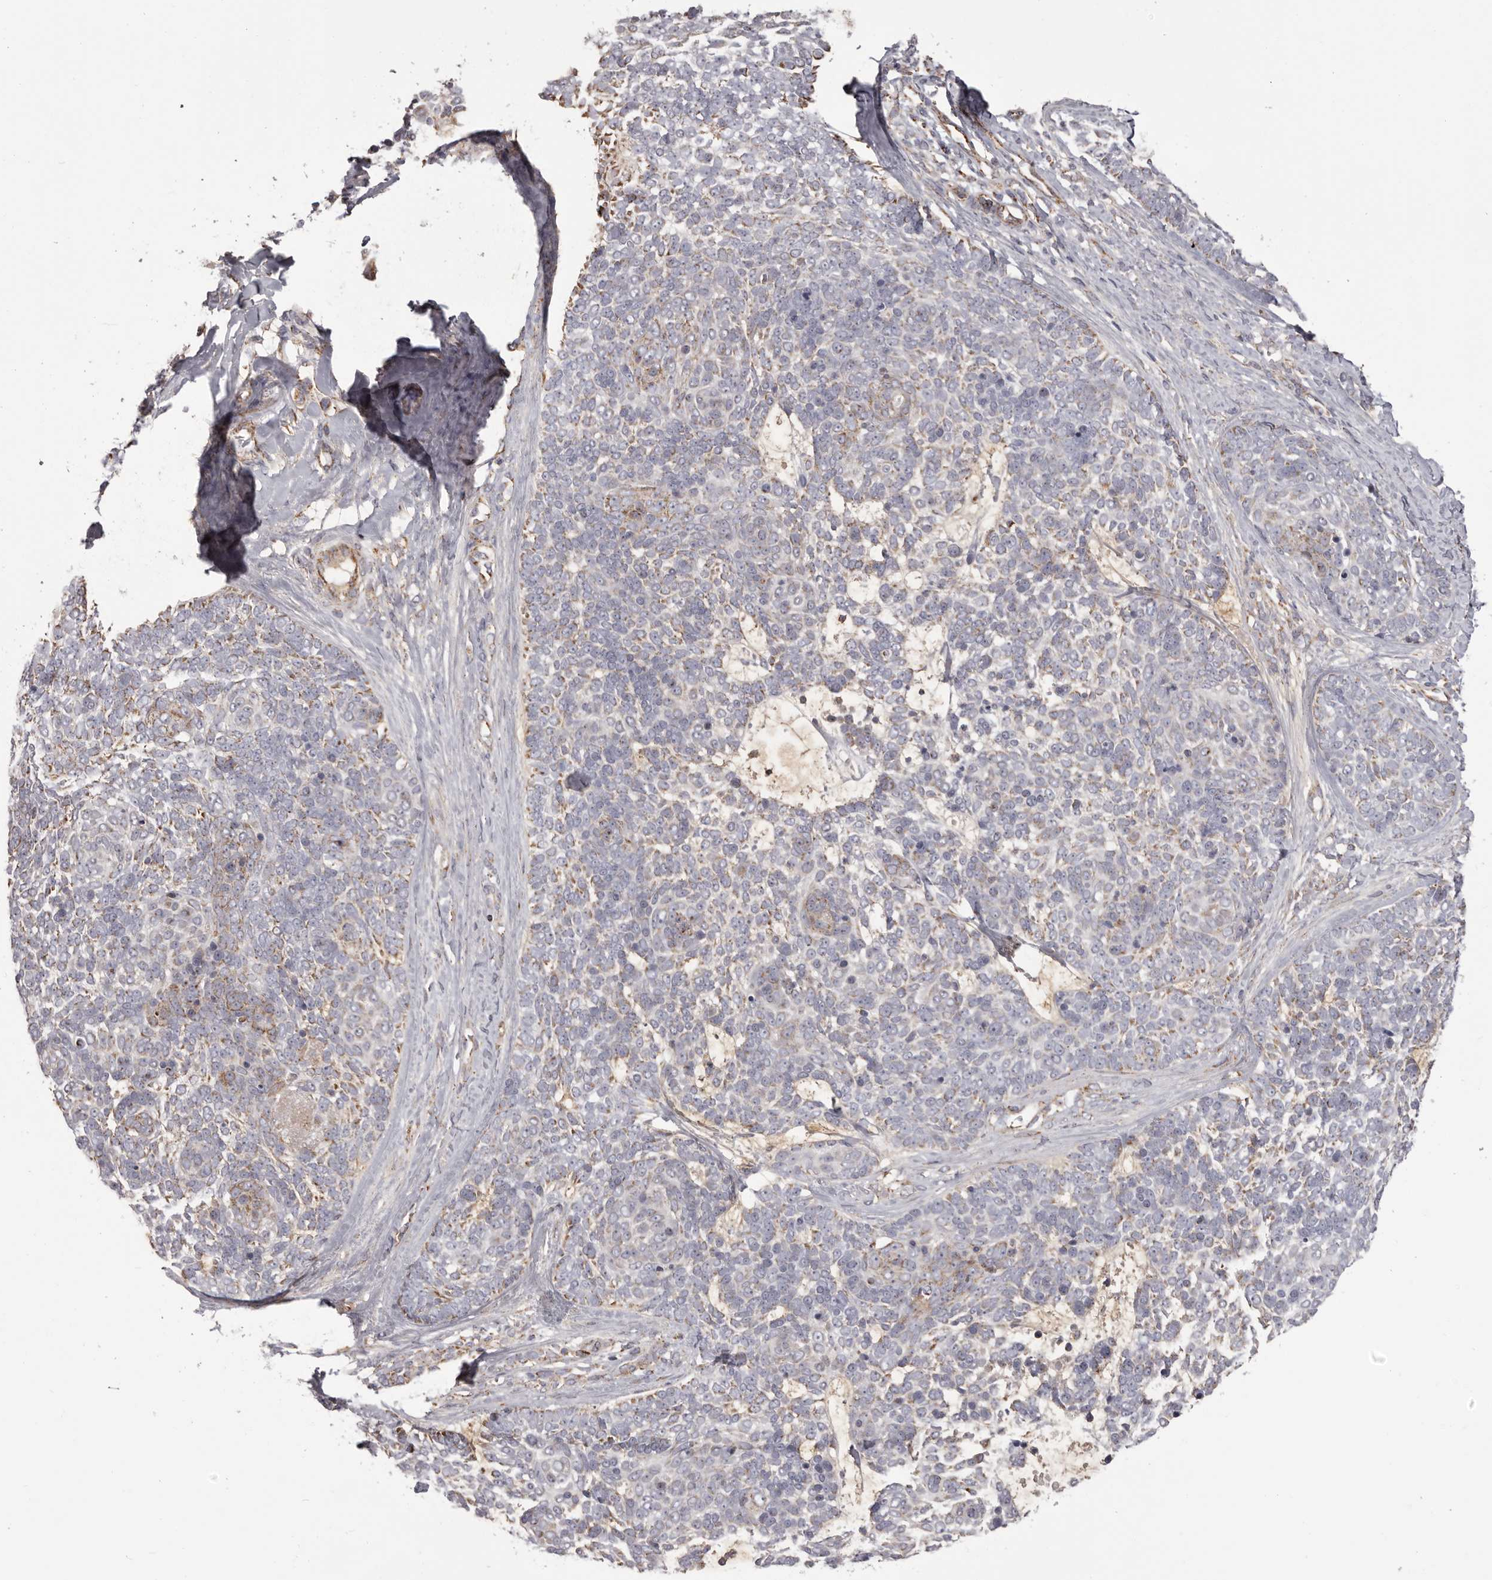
{"staining": {"intensity": "weak", "quantity": "<25%", "location": "cytoplasmic/membranous"}, "tissue": "skin cancer", "cell_type": "Tumor cells", "image_type": "cancer", "snomed": [{"axis": "morphology", "description": "Basal cell carcinoma"}, {"axis": "topography", "description": "Skin"}], "caption": "Immunohistochemistry (IHC) histopathology image of basal cell carcinoma (skin) stained for a protein (brown), which exhibits no positivity in tumor cells. (Immunohistochemistry (IHC), brightfield microscopy, high magnification).", "gene": "CHRM2", "patient": {"sex": "female", "age": 81}}